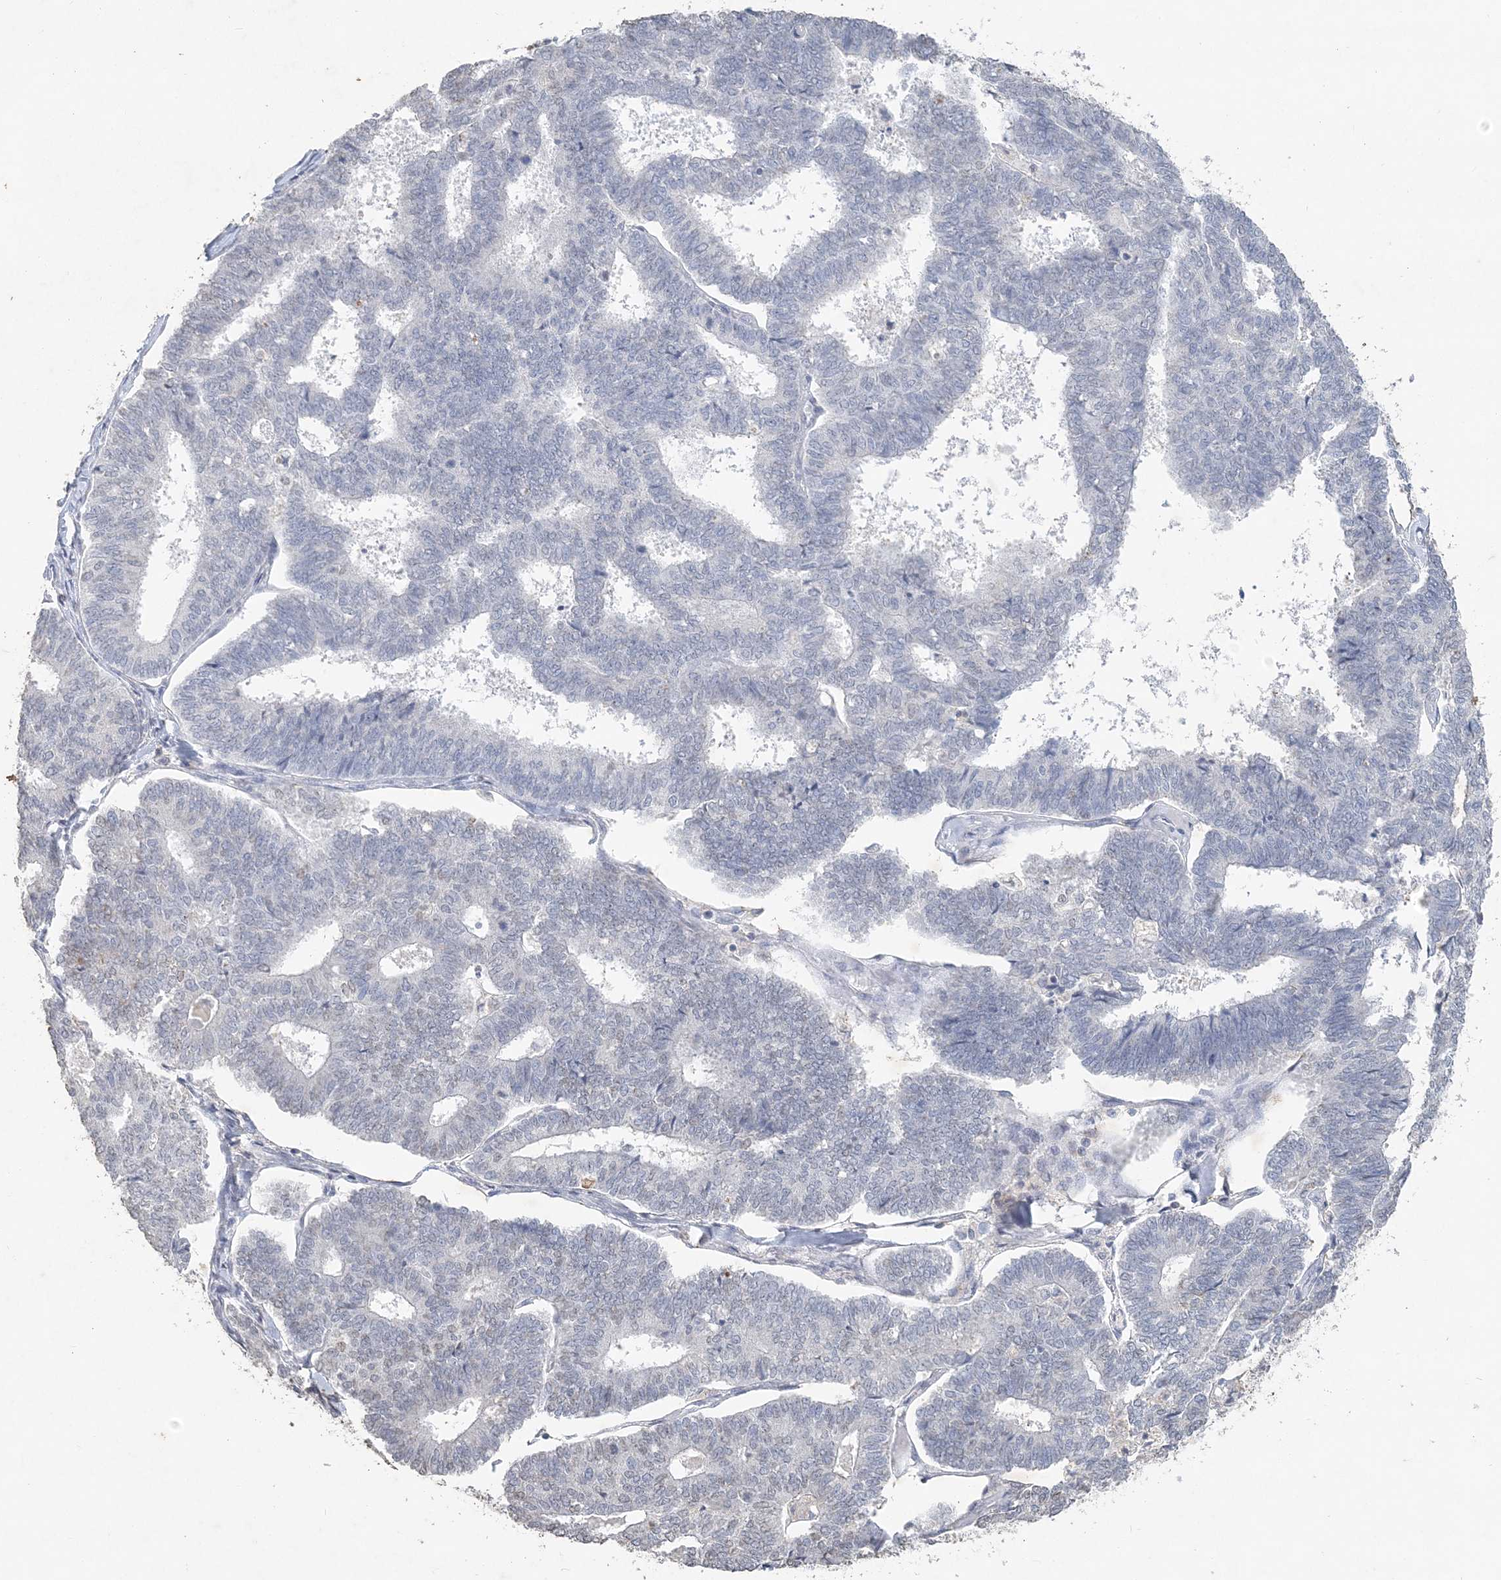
{"staining": {"intensity": "negative", "quantity": "none", "location": "none"}, "tissue": "endometrial cancer", "cell_type": "Tumor cells", "image_type": "cancer", "snomed": [{"axis": "morphology", "description": "Adenocarcinoma, NOS"}, {"axis": "topography", "description": "Endometrium"}], "caption": "High magnification brightfield microscopy of endometrial cancer stained with DAB (brown) and counterstained with hematoxylin (blue): tumor cells show no significant staining.", "gene": "PDCD1", "patient": {"sex": "female", "age": 70}}